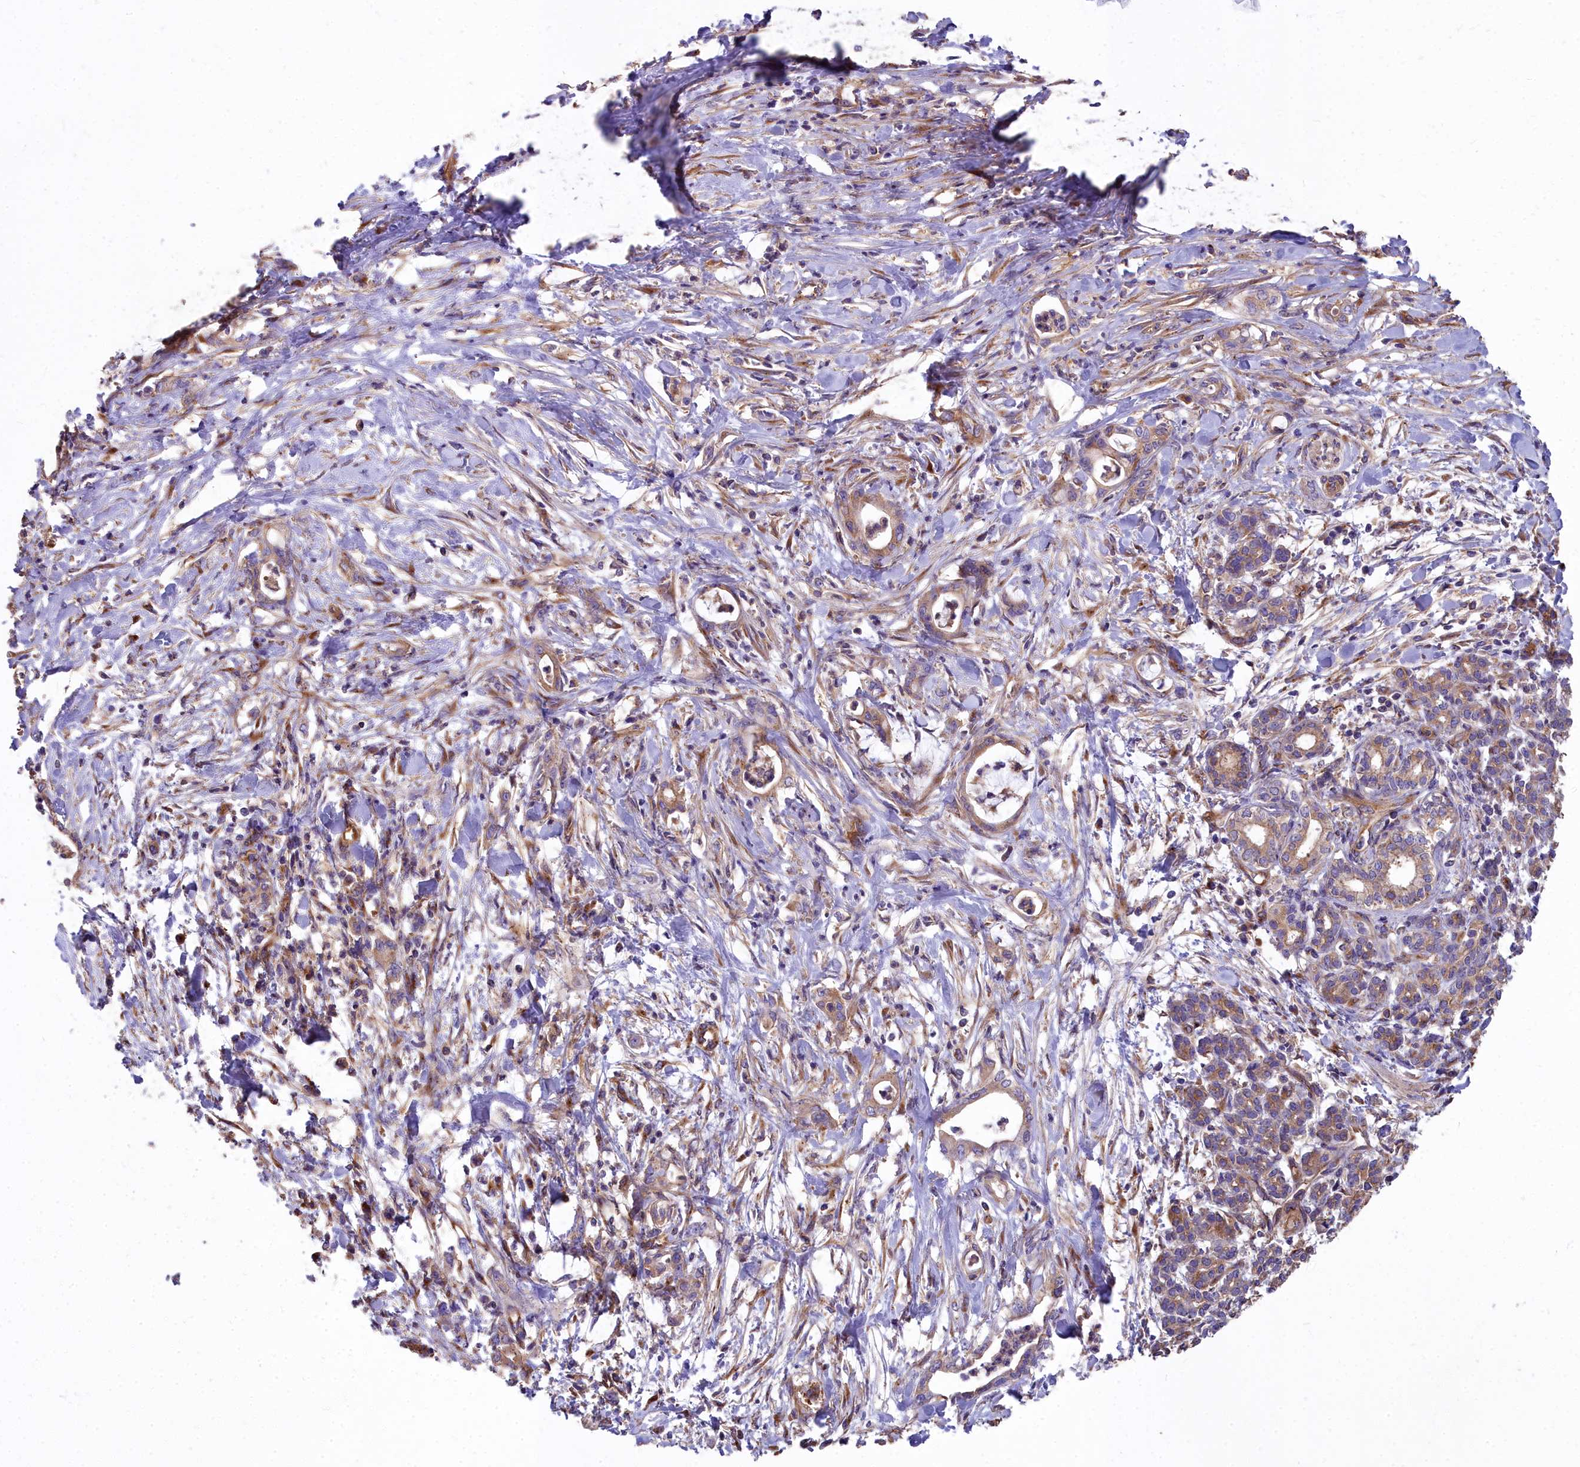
{"staining": {"intensity": "weak", "quantity": ">75%", "location": "cytoplasmic/membranous"}, "tissue": "pancreatic cancer", "cell_type": "Tumor cells", "image_type": "cancer", "snomed": [{"axis": "morphology", "description": "Adenocarcinoma, NOS"}, {"axis": "topography", "description": "Pancreas"}], "caption": "Protein expression analysis of human adenocarcinoma (pancreatic) reveals weak cytoplasmic/membranous expression in about >75% of tumor cells. The staining was performed using DAB to visualize the protein expression in brown, while the nuclei were stained in blue with hematoxylin (Magnification: 20x).", "gene": "DCTN3", "patient": {"sex": "female", "age": 55}}